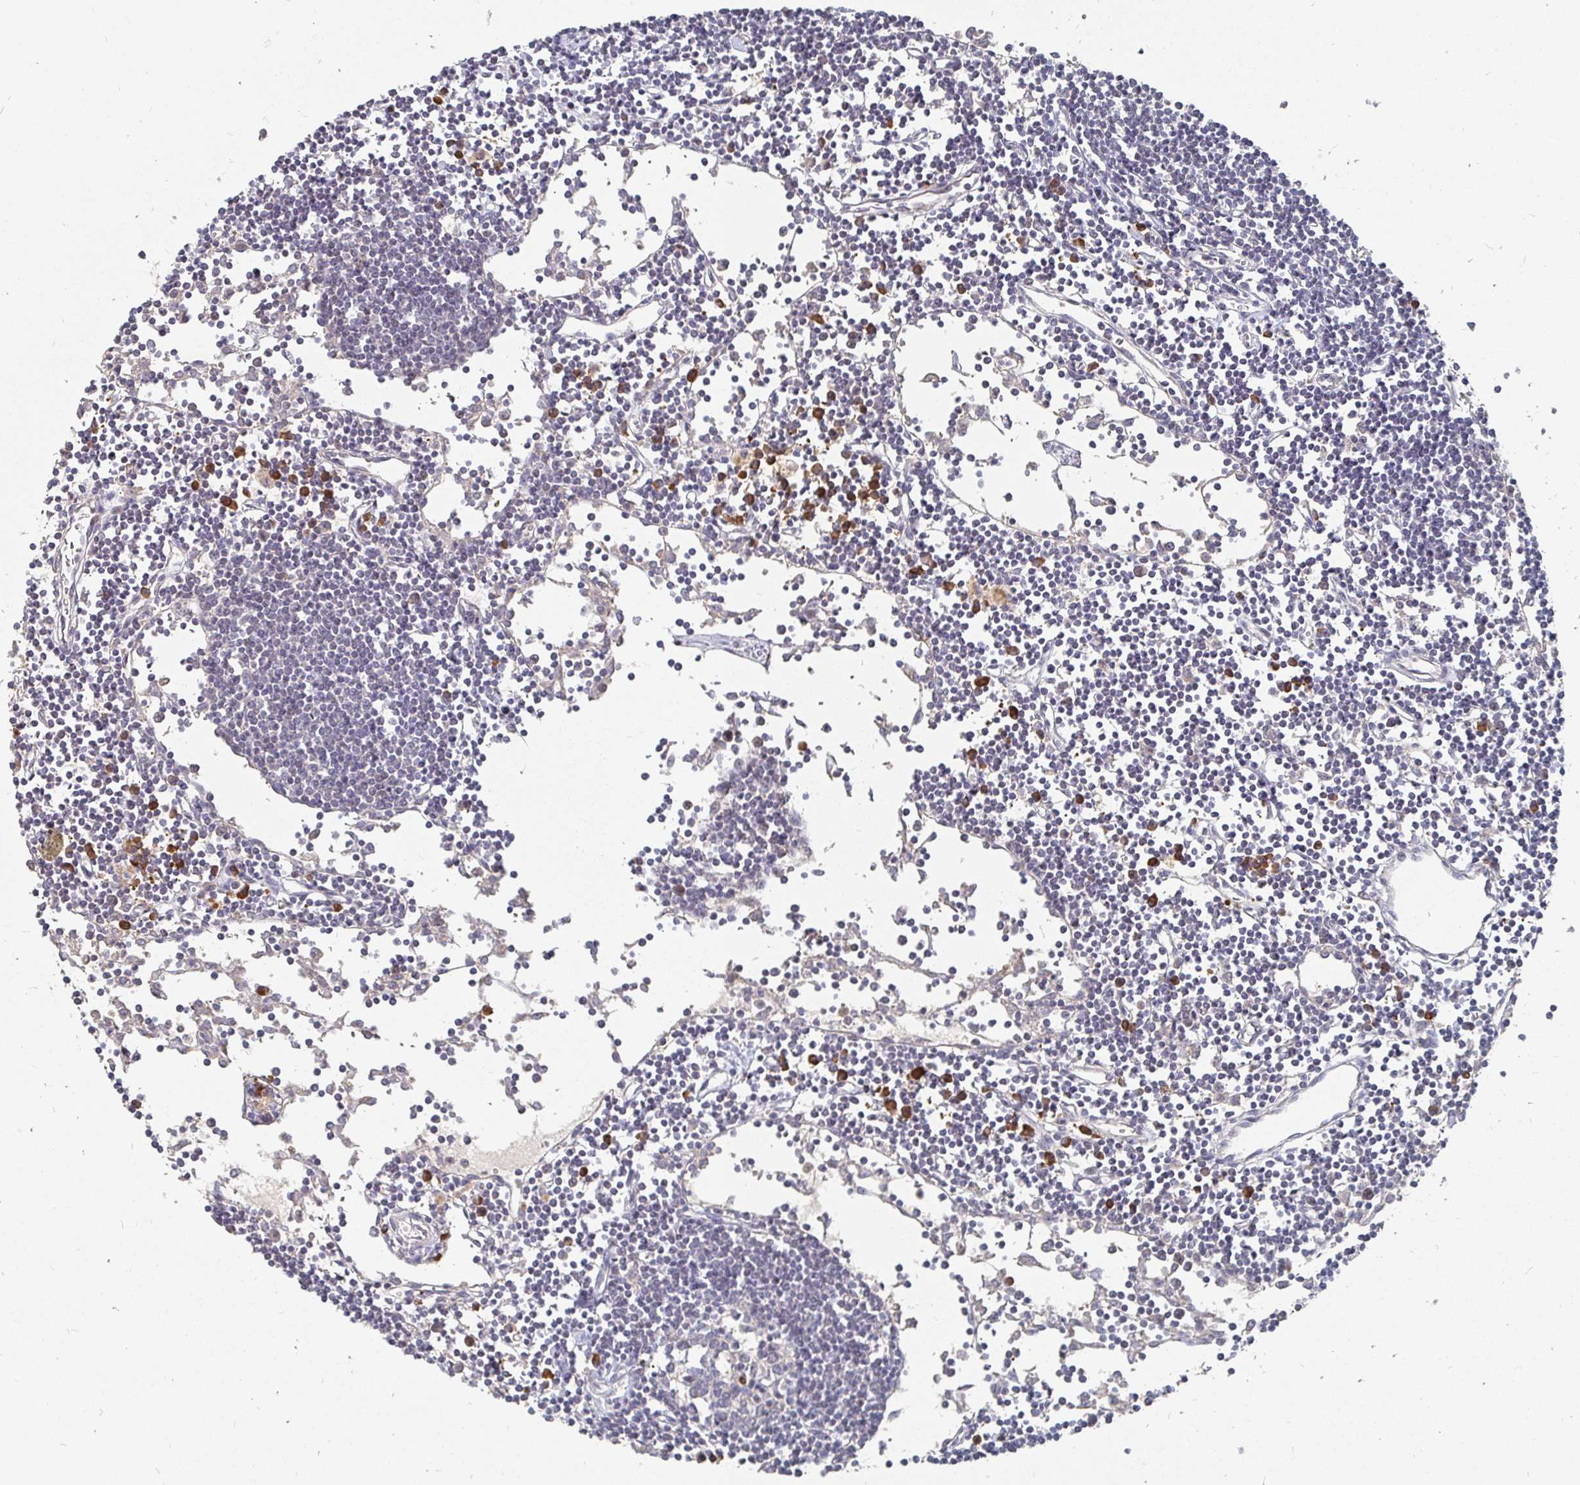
{"staining": {"intensity": "strong", "quantity": "<25%", "location": "cytoplasmic/membranous,nuclear"}, "tissue": "lymph node", "cell_type": "Germinal center cells", "image_type": "normal", "snomed": [{"axis": "morphology", "description": "Normal tissue, NOS"}, {"axis": "topography", "description": "Lymph node"}], "caption": "Lymph node stained for a protein demonstrates strong cytoplasmic/membranous,nuclear positivity in germinal center cells. (Stains: DAB in brown, nuclei in blue, Microscopy: brightfield microscopy at high magnification).", "gene": "MEIS1", "patient": {"sex": "female", "age": 65}}